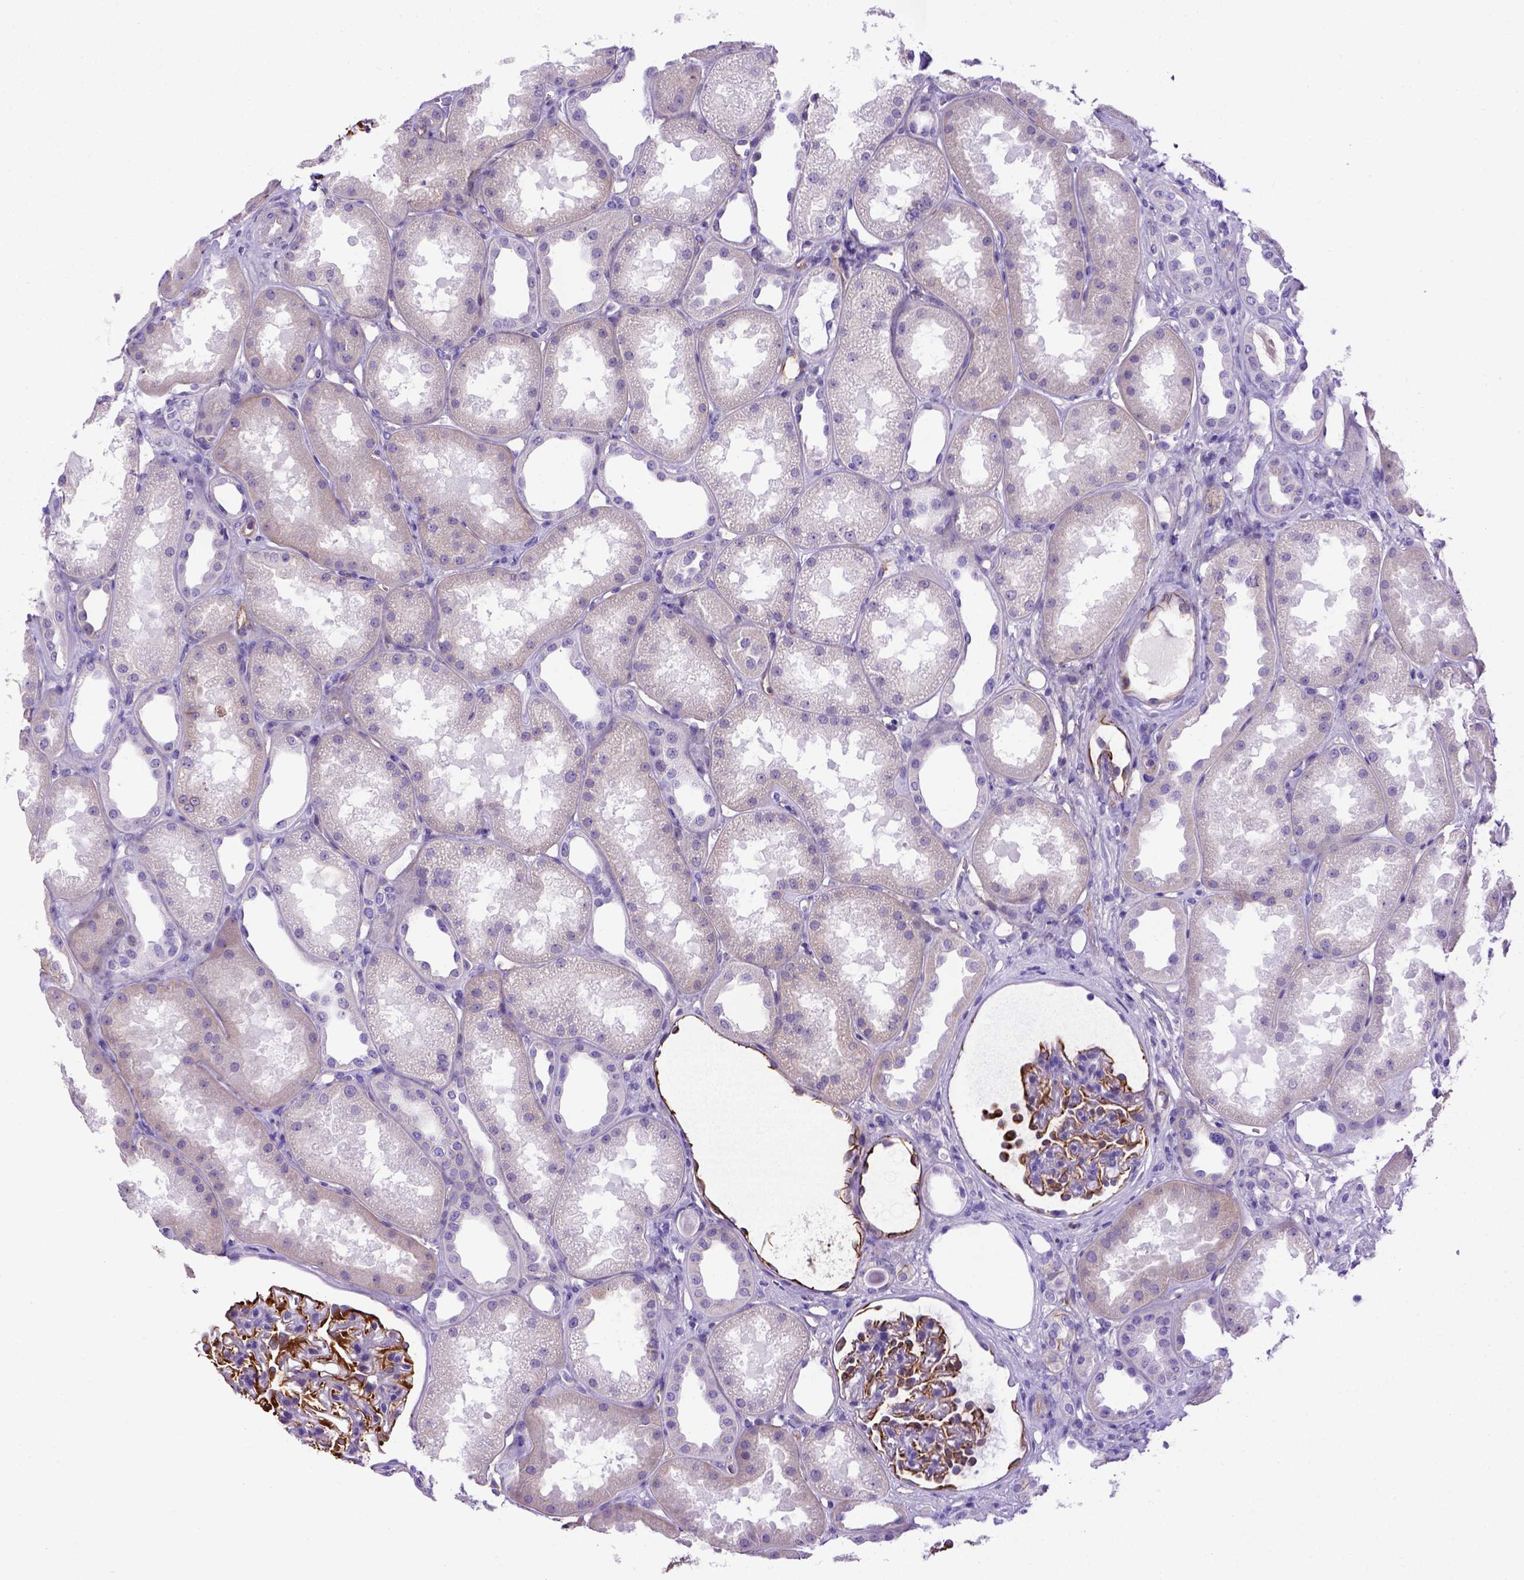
{"staining": {"intensity": "strong", "quantity": ">75%", "location": "cytoplasmic/membranous"}, "tissue": "kidney", "cell_type": "Cells in glomeruli", "image_type": "normal", "snomed": [{"axis": "morphology", "description": "Normal tissue, NOS"}, {"axis": "topography", "description": "Kidney"}], "caption": "Cells in glomeruli reveal strong cytoplasmic/membranous expression in about >75% of cells in normal kidney. (Brightfield microscopy of DAB IHC at high magnification).", "gene": "ADAM12", "patient": {"sex": "male", "age": 61}}